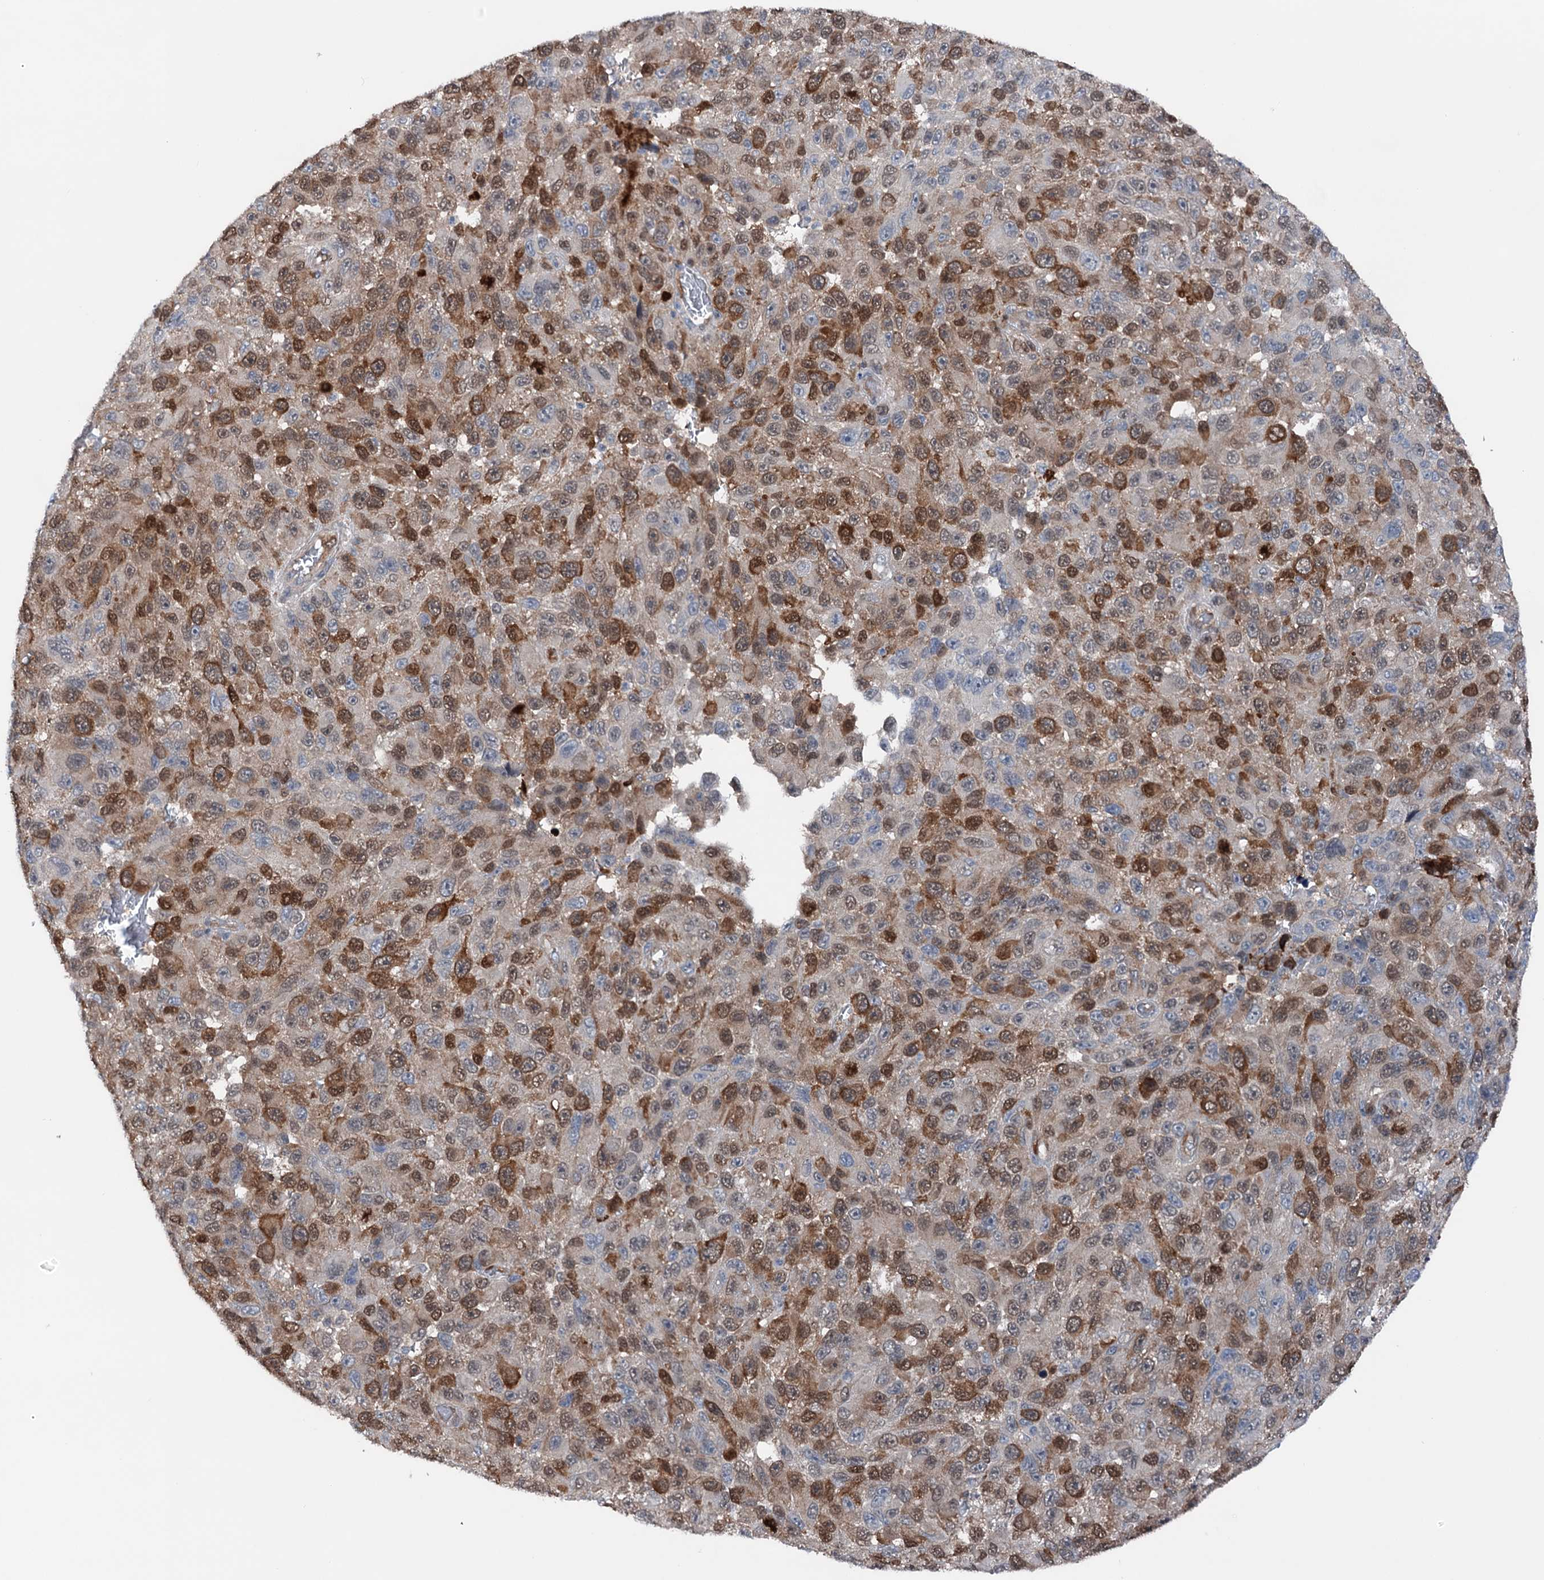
{"staining": {"intensity": "moderate", "quantity": "25%-75%", "location": "cytoplasmic/membranous,nuclear"}, "tissue": "melanoma", "cell_type": "Tumor cells", "image_type": "cancer", "snomed": [{"axis": "morphology", "description": "Malignant melanoma, NOS"}, {"axis": "topography", "description": "Skin"}], "caption": "Malignant melanoma was stained to show a protein in brown. There is medium levels of moderate cytoplasmic/membranous and nuclear expression in approximately 25%-75% of tumor cells. The staining was performed using DAB, with brown indicating positive protein expression. Nuclei are stained blue with hematoxylin.", "gene": "NCAPD2", "patient": {"sex": "female", "age": 96}}